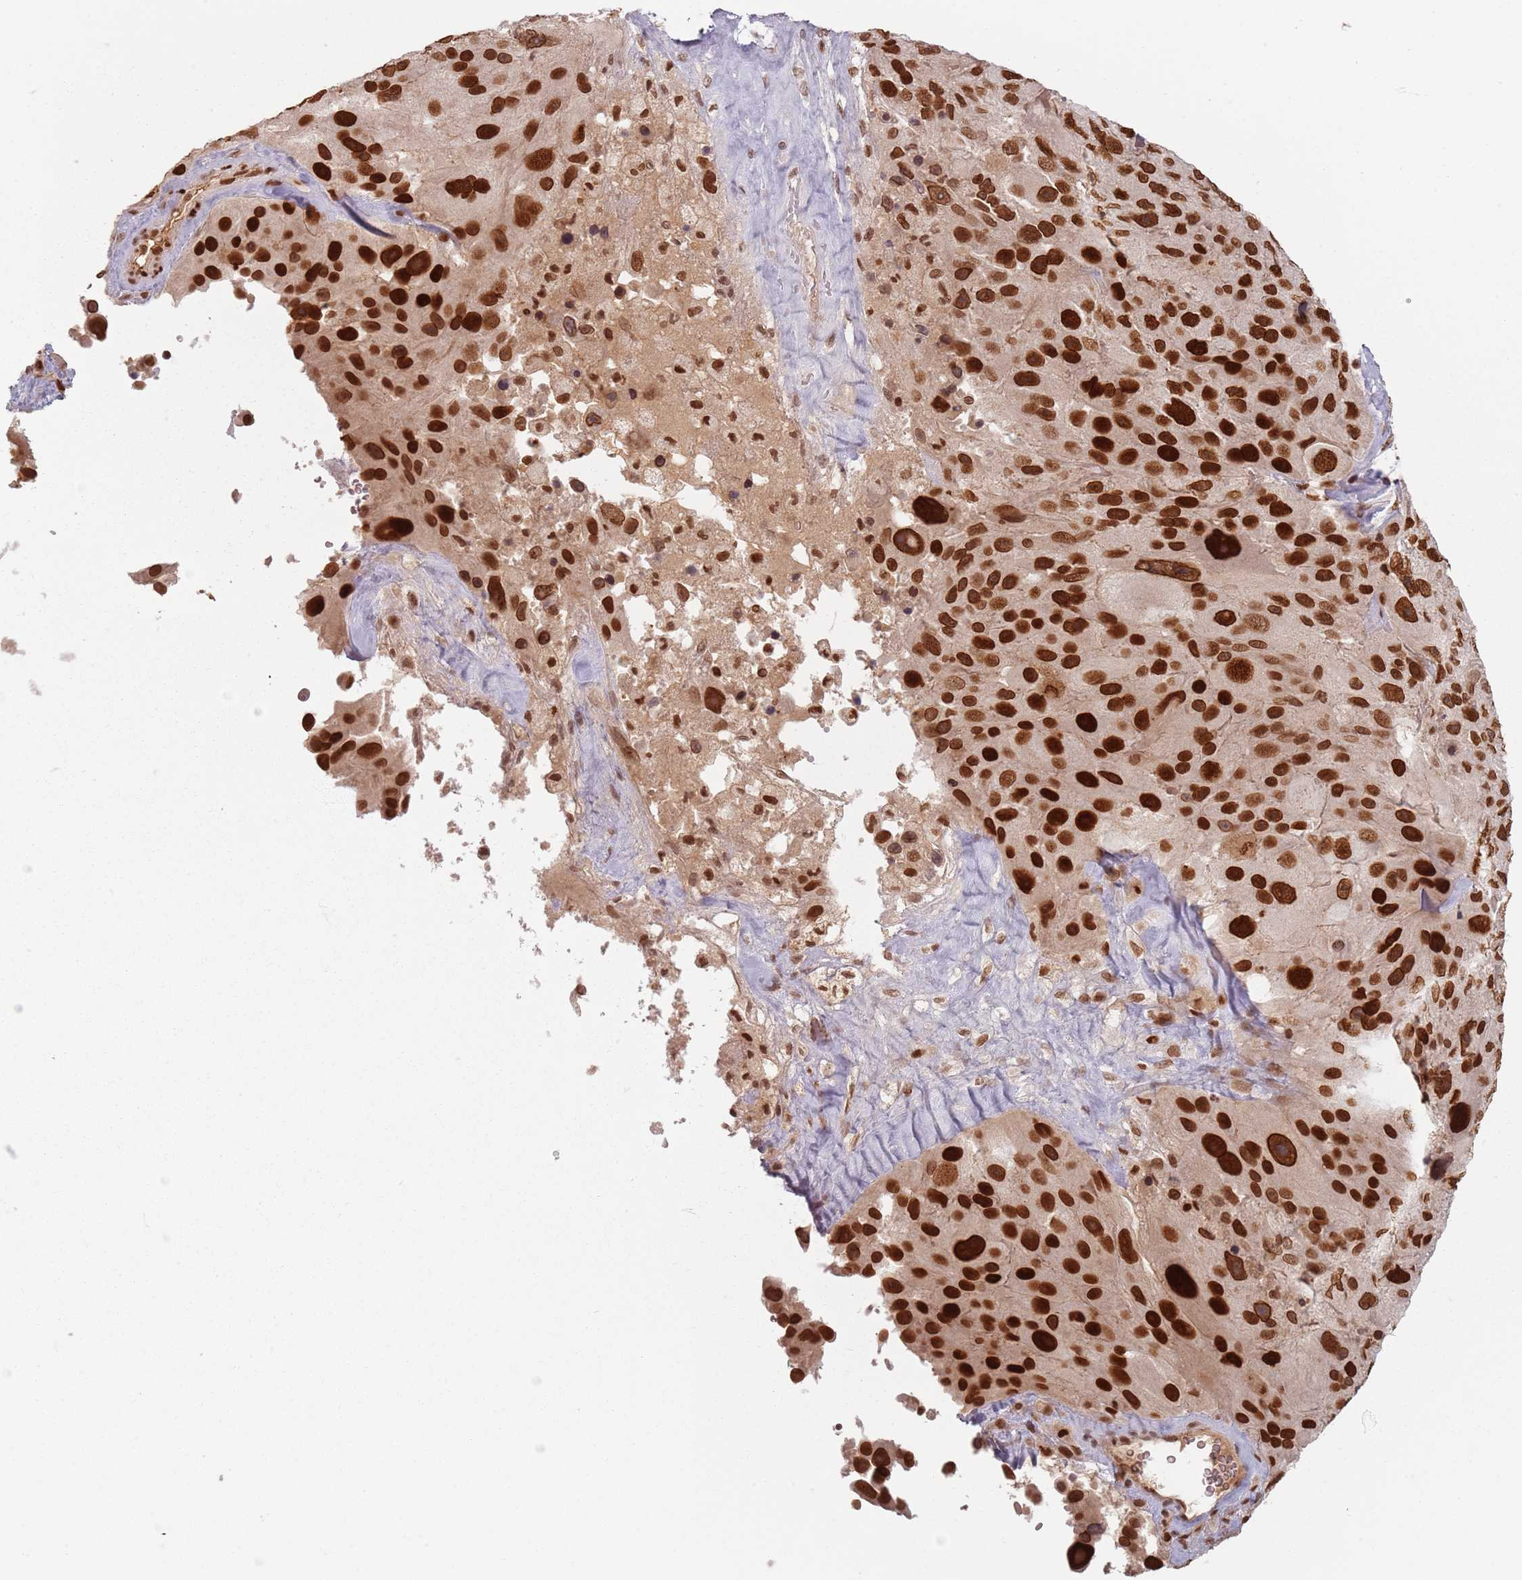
{"staining": {"intensity": "strong", "quantity": ">75%", "location": "nuclear"}, "tissue": "melanoma", "cell_type": "Tumor cells", "image_type": "cancer", "snomed": [{"axis": "morphology", "description": "Malignant melanoma, Metastatic site"}, {"axis": "topography", "description": "Lymph node"}], "caption": "The photomicrograph displays immunohistochemical staining of malignant melanoma (metastatic site). There is strong nuclear positivity is present in approximately >75% of tumor cells.", "gene": "NUP50", "patient": {"sex": "male", "age": 62}}